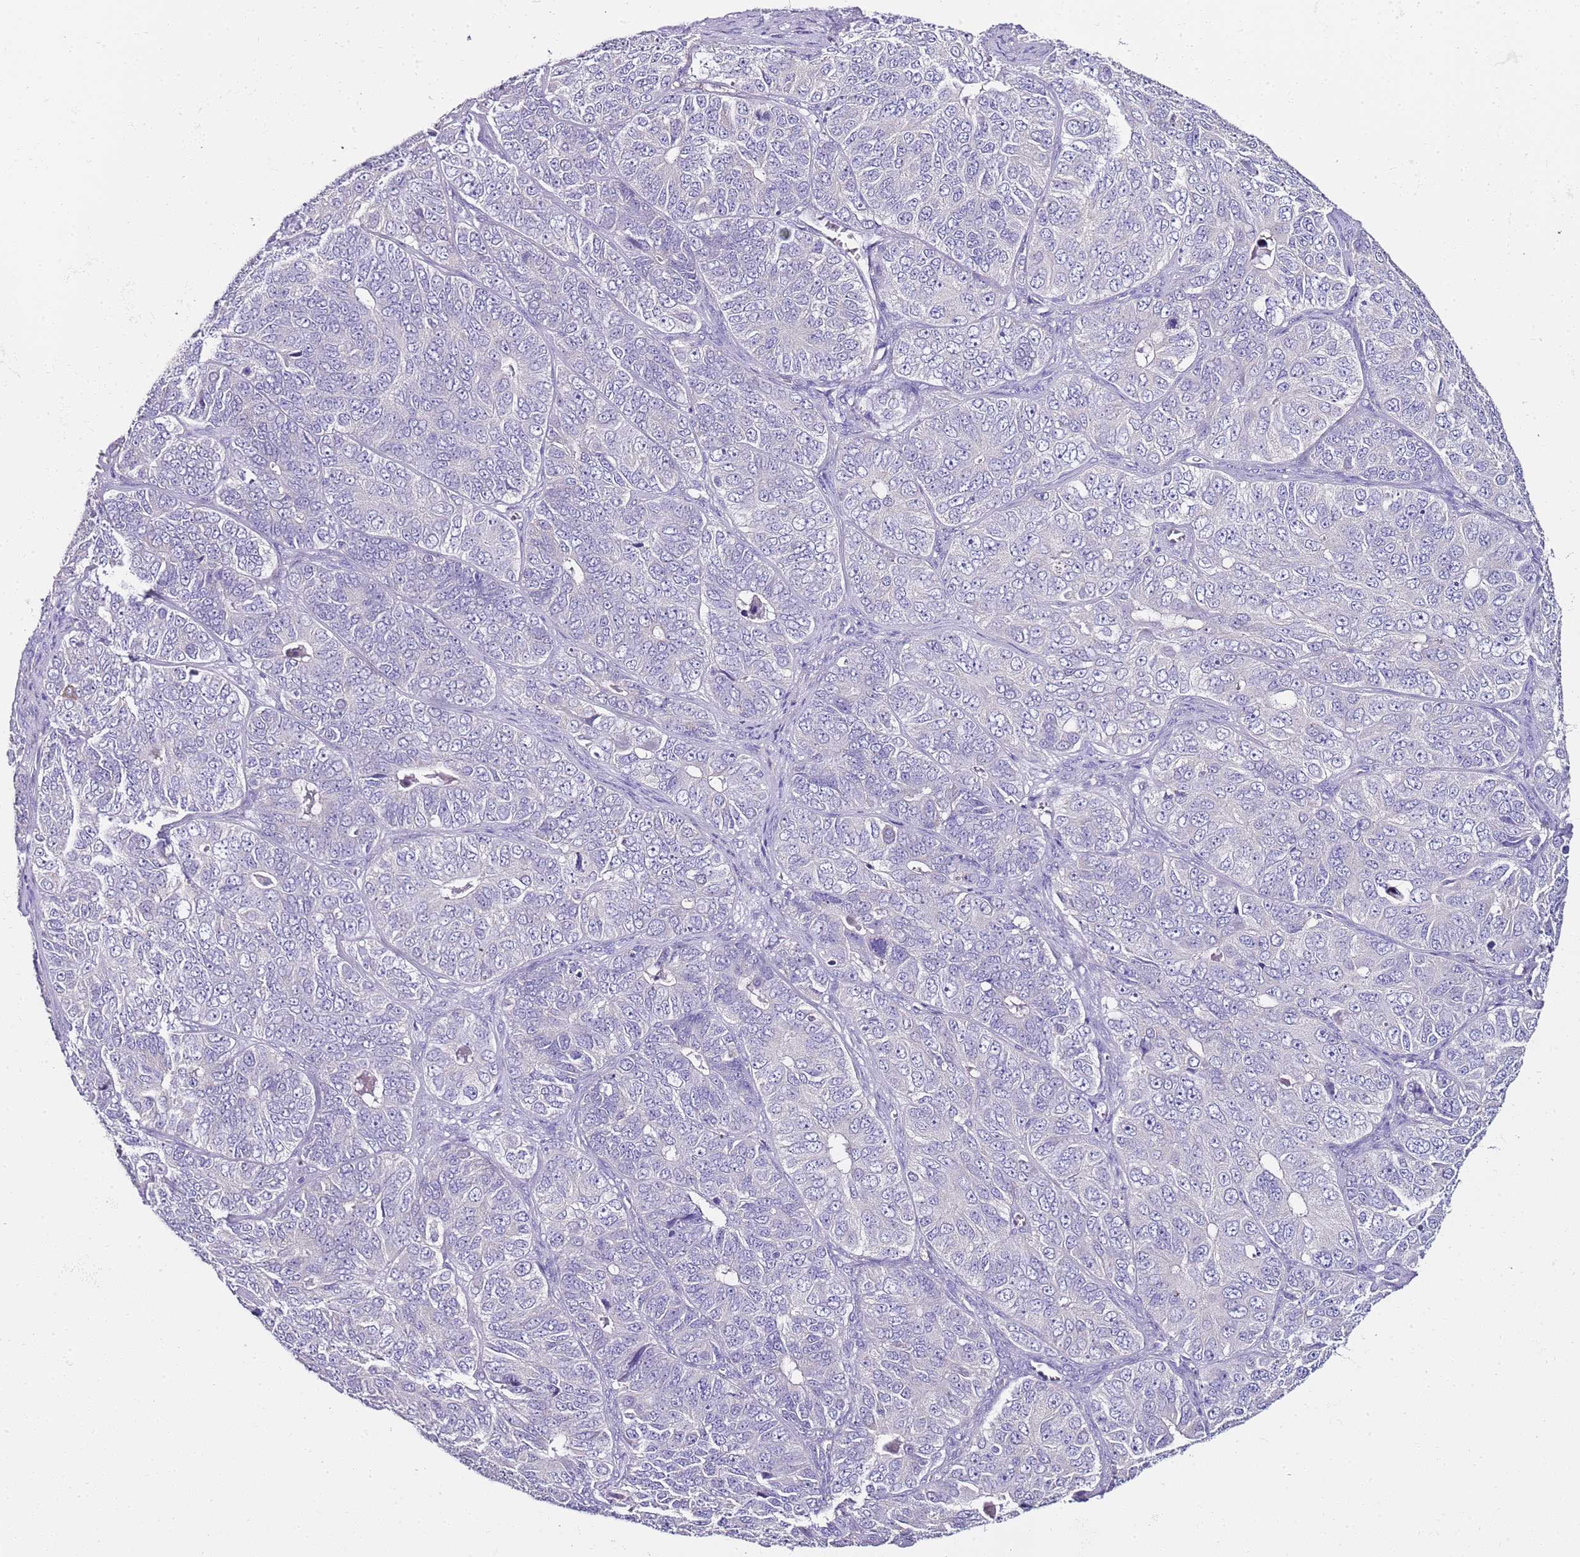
{"staining": {"intensity": "negative", "quantity": "none", "location": "none"}, "tissue": "ovarian cancer", "cell_type": "Tumor cells", "image_type": "cancer", "snomed": [{"axis": "morphology", "description": "Carcinoma, endometroid"}, {"axis": "topography", "description": "Ovary"}], "caption": "Photomicrograph shows no significant protein staining in tumor cells of endometroid carcinoma (ovarian).", "gene": "MYBPC3", "patient": {"sex": "female", "age": 51}}